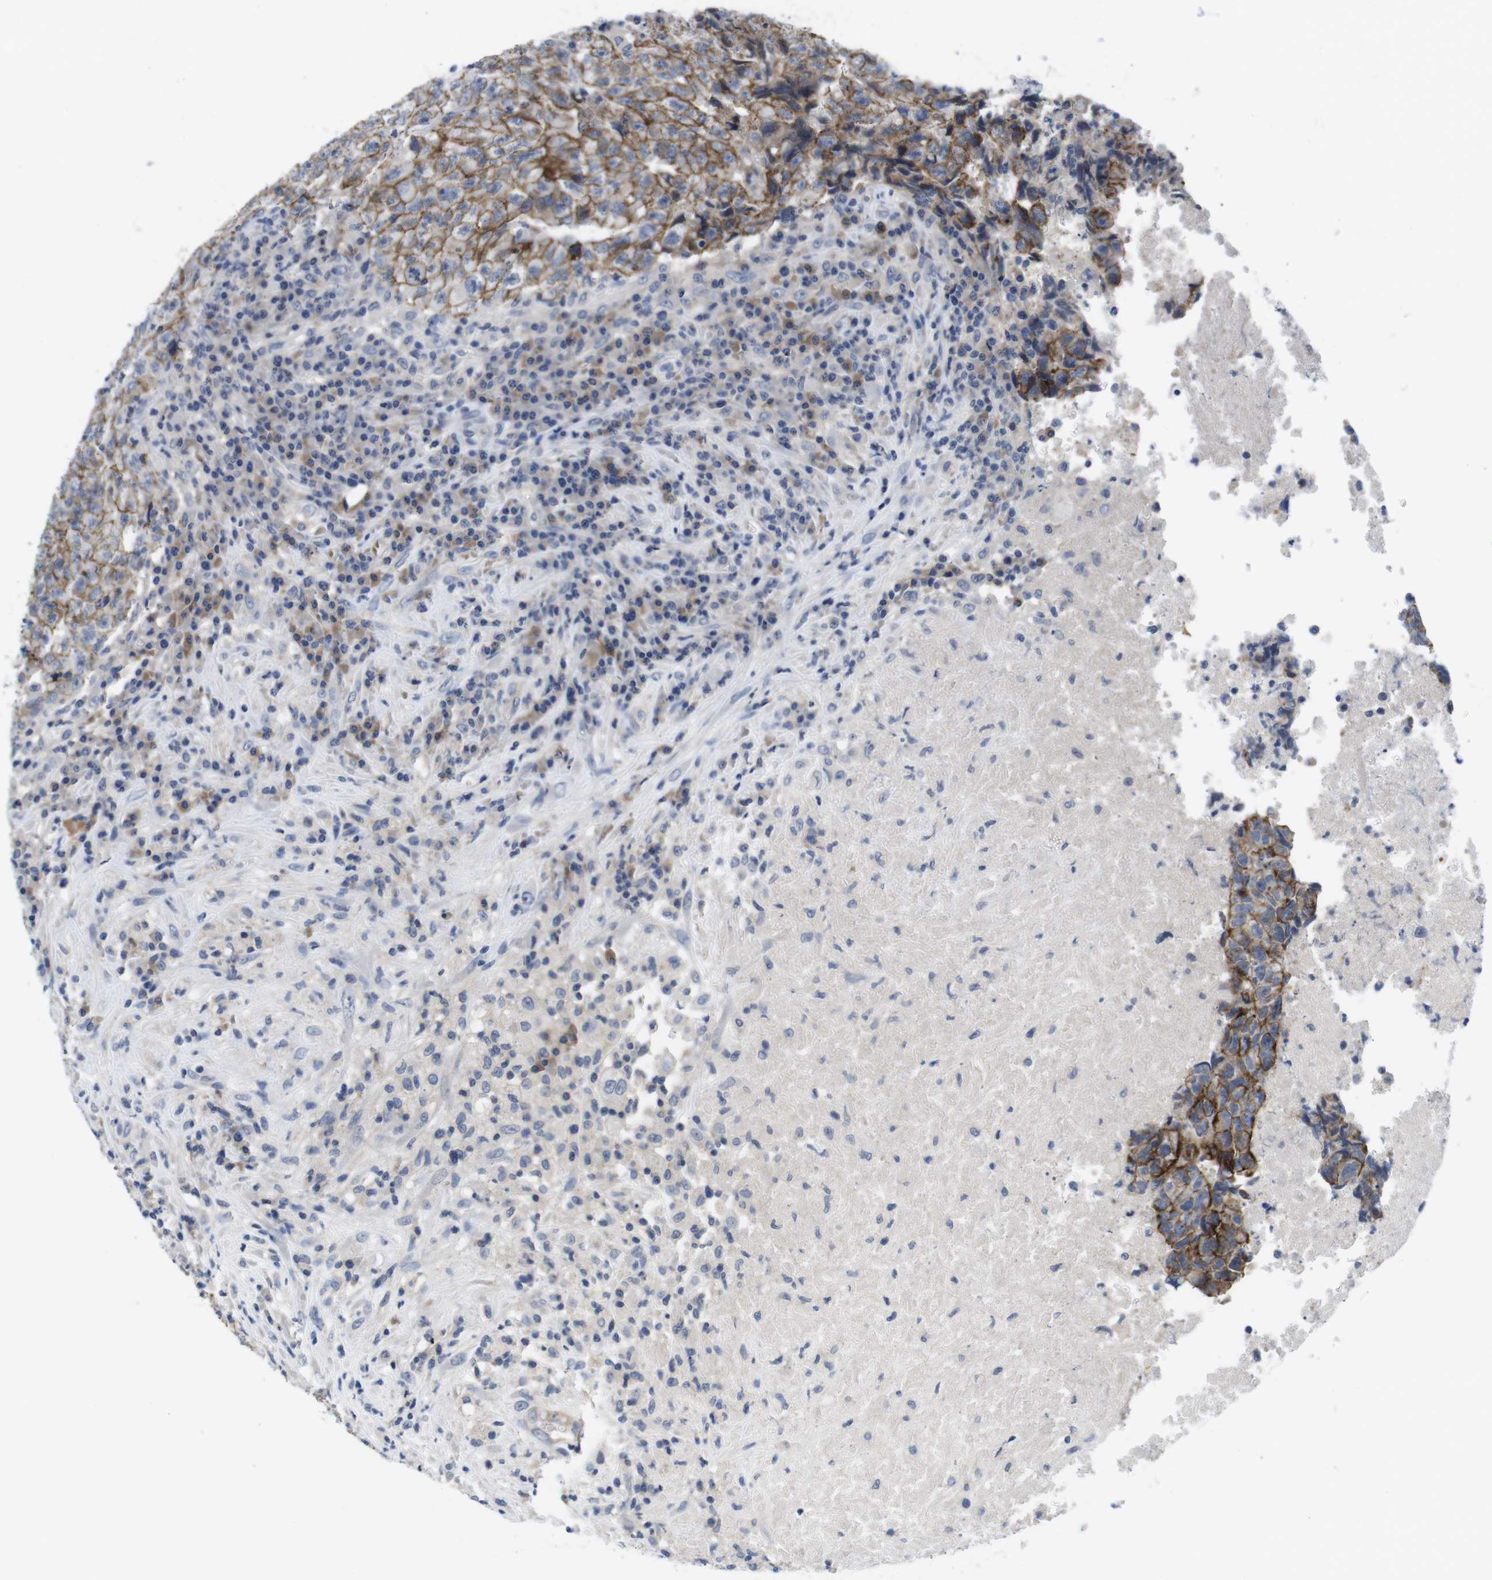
{"staining": {"intensity": "moderate", "quantity": ">75%", "location": "cytoplasmic/membranous"}, "tissue": "testis cancer", "cell_type": "Tumor cells", "image_type": "cancer", "snomed": [{"axis": "morphology", "description": "Necrosis, NOS"}, {"axis": "morphology", "description": "Carcinoma, Embryonal, NOS"}, {"axis": "topography", "description": "Testis"}], "caption": "Immunohistochemistry (IHC) histopathology image of neoplastic tissue: testis cancer stained using immunohistochemistry (IHC) displays medium levels of moderate protein expression localized specifically in the cytoplasmic/membranous of tumor cells, appearing as a cytoplasmic/membranous brown color.", "gene": "SCRIB", "patient": {"sex": "male", "age": 19}}